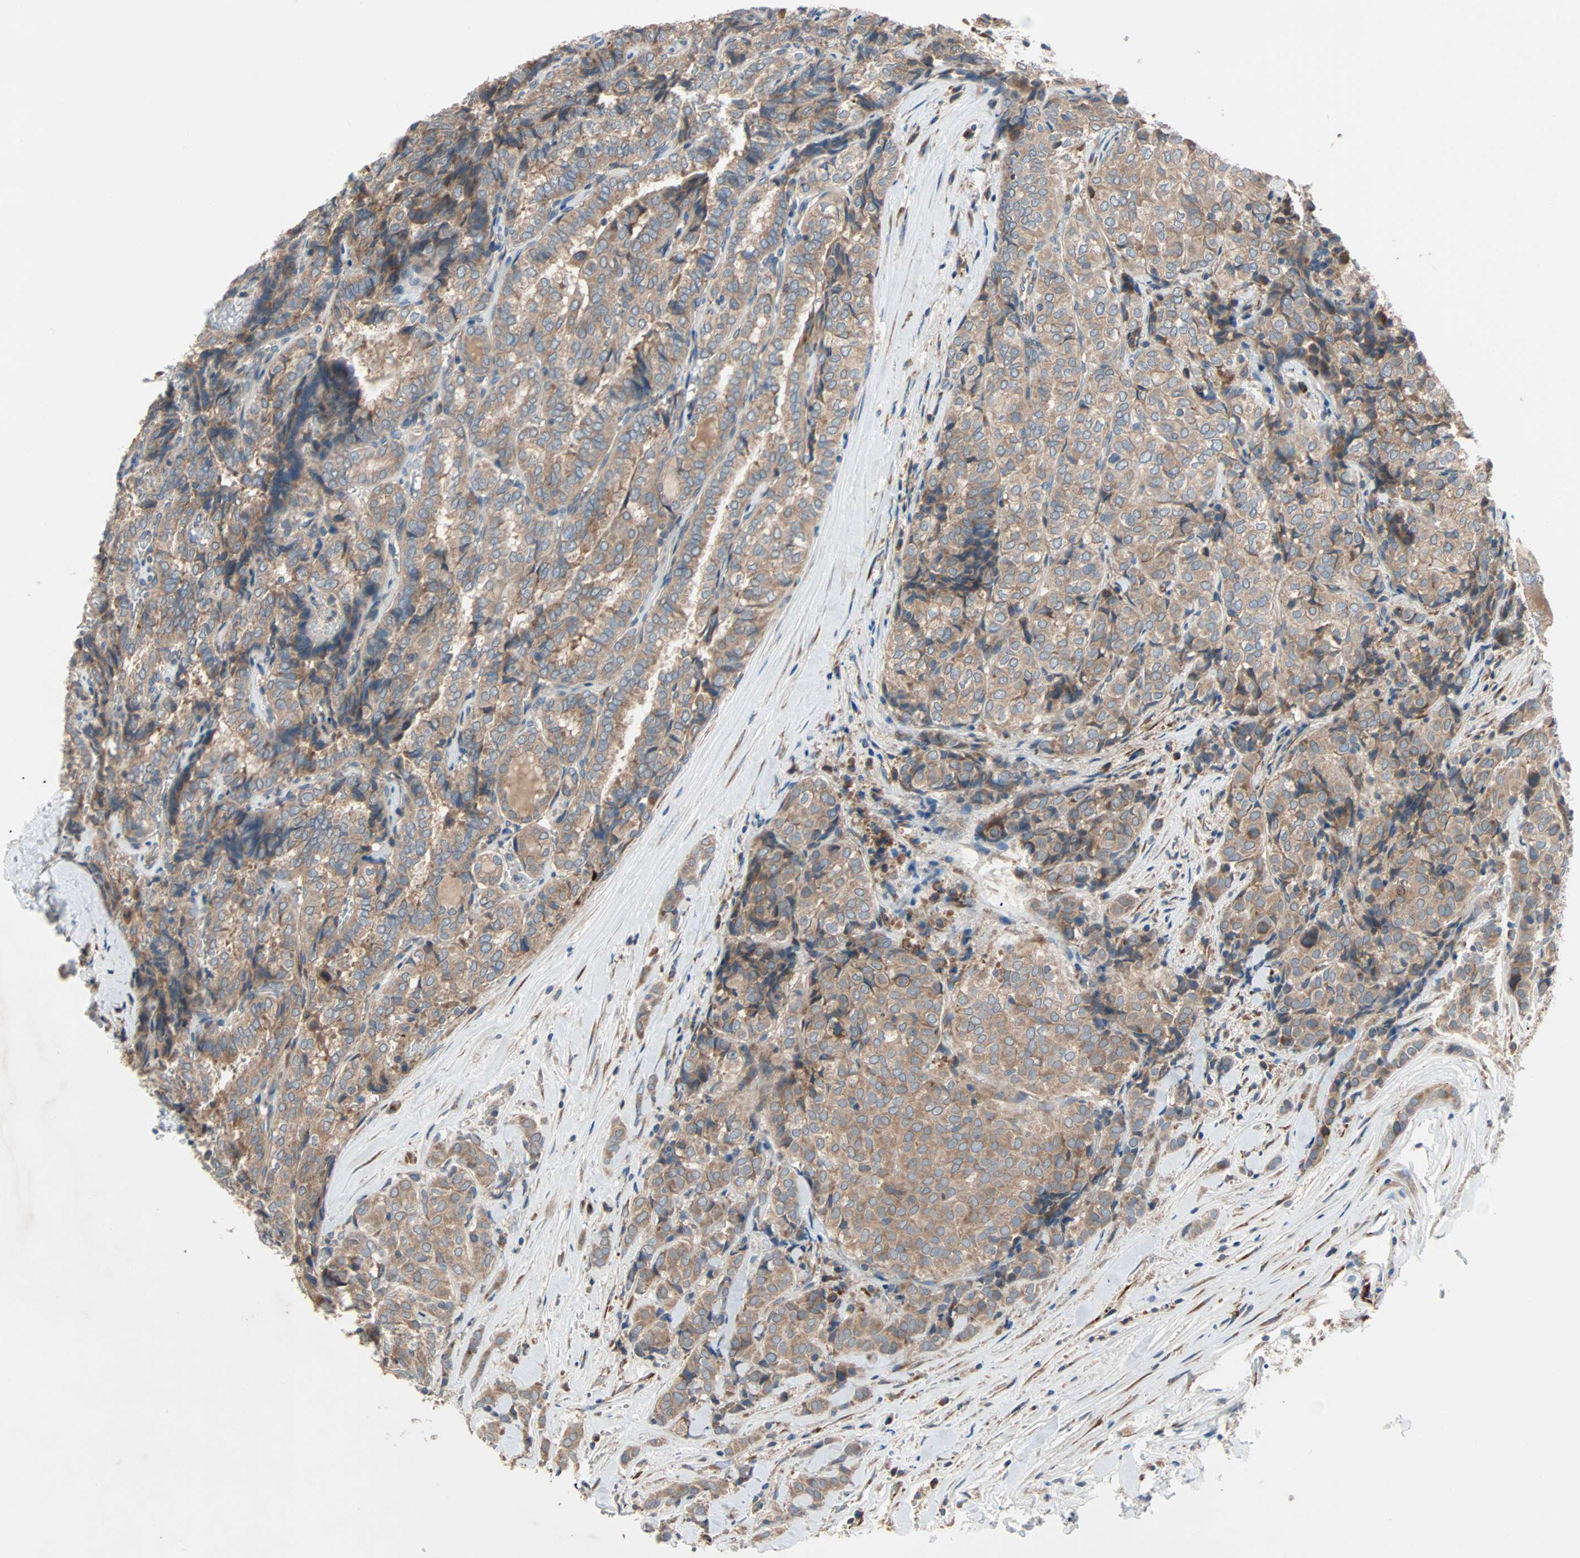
{"staining": {"intensity": "moderate", "quantity": ">75%", "location": "cytoplasmic/membranous"}, "tissue": "thyroid cancer", "cell_type": "Tumor cells", "image_type": "cancer", "snomed": [{"axis": "morphology", "description": "Normal tissue, NOS"}, {"axis": "morphology", "description": "Papillary adenocarcinoma, NOS"}, {"axis": "topography", "description": "Thyroid gland"}], "caption": "Papillary adenocarcinoma (thyroid) stained with IHC exhibits moderate cytoplasmic/membranous positivity in approximately >75% of tumor cells. (Stains: DAB (3,3'-diaminobenzidine) in brown, nuclei in blue, Microscopy: brightfield microscopy at high magnification).", "gene": "XYLT1", "patient": {"sex": "female", "age": 30}}